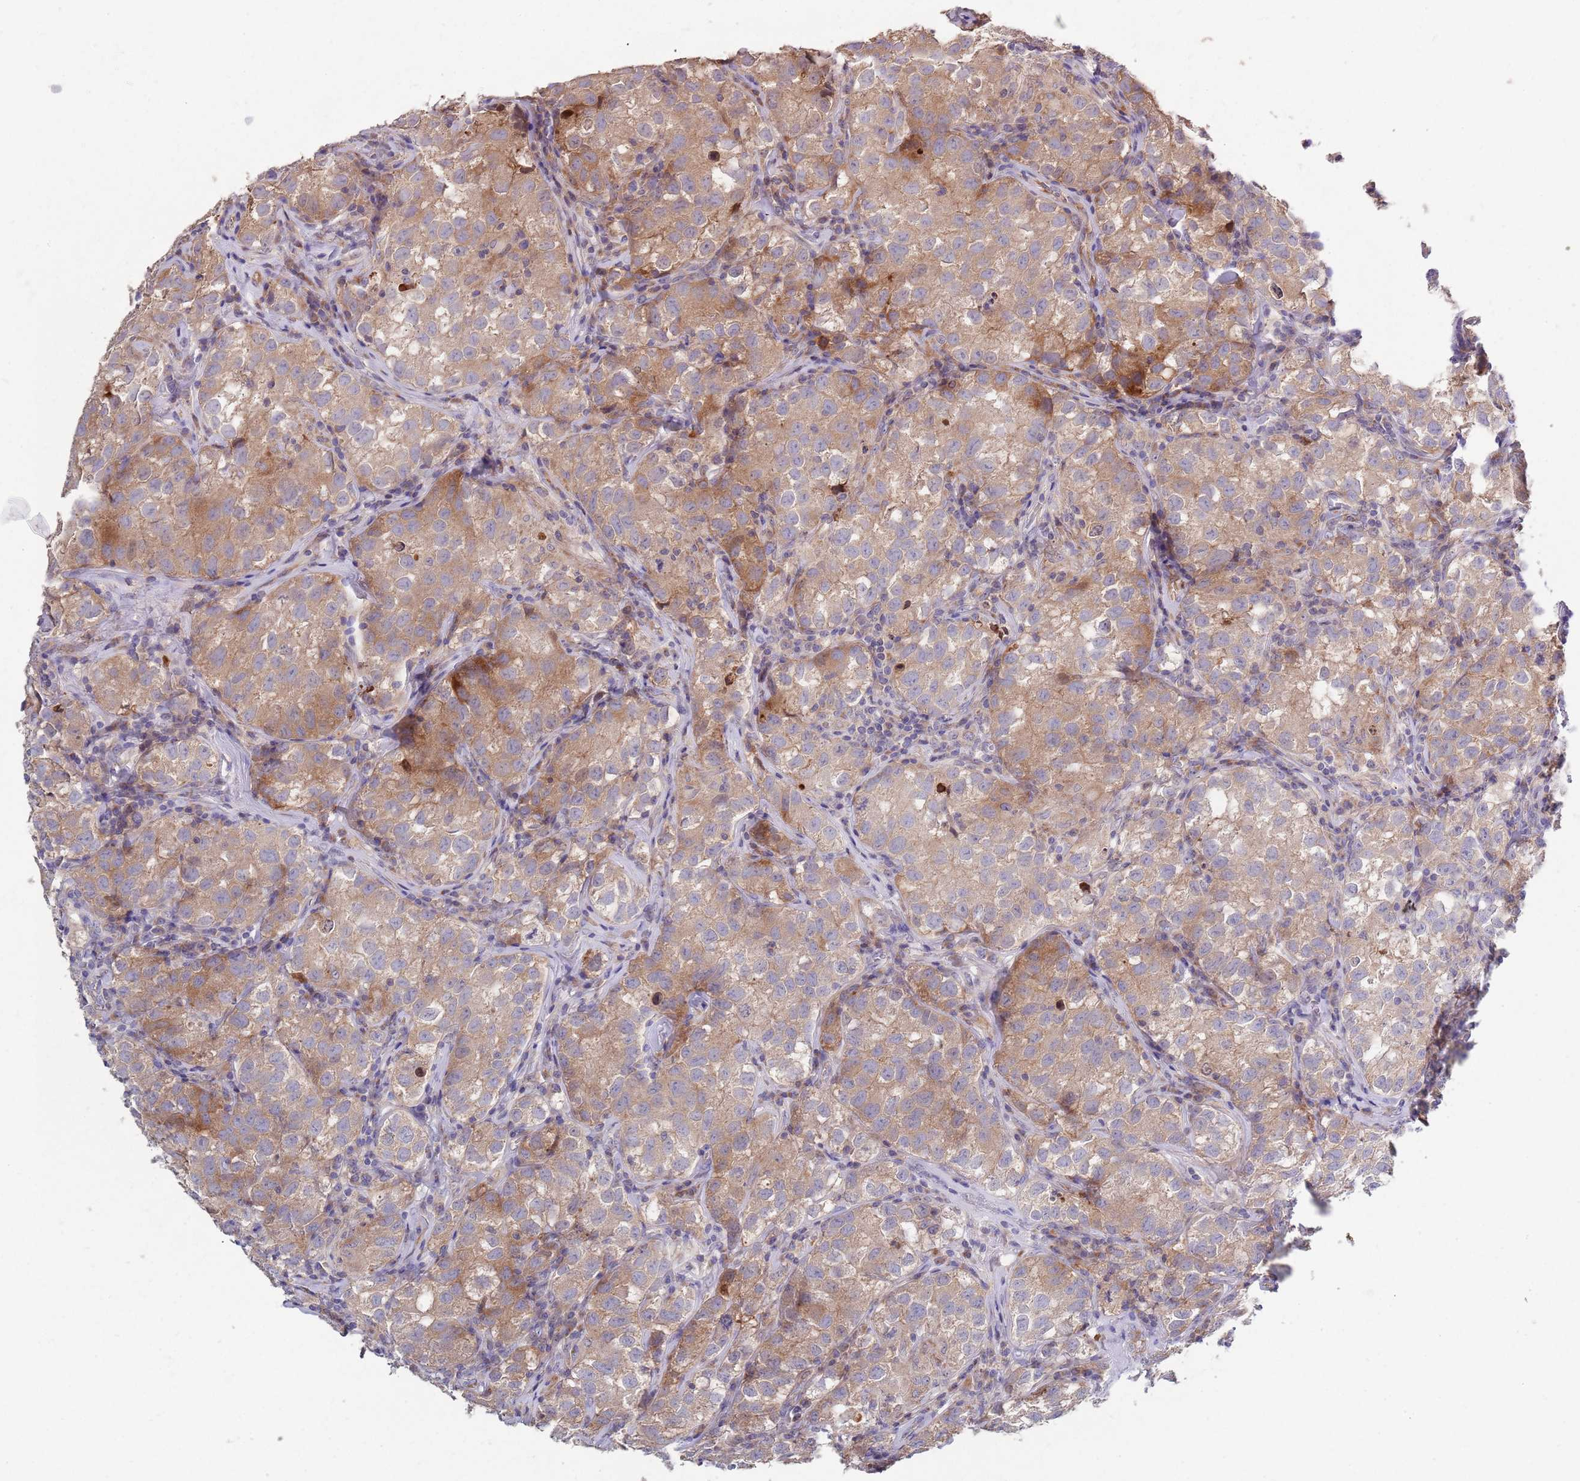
{"staining": {"intensity": "moderate", "quantity": ">75%", "location": "cytoplasmic/membranous"}, "tissue": "testis cancer", "cell_type": "Tumor cells", "image_type": "cancer", "snomed": [{"axis": "morphology", "description": "Seminoma, NOS"}, {"axis": "morphology", "description": "Carcinoma, Embryonal, NOS"}, {"axis": "topography", "description": "Testis"}], "caption": "Testis seminoma stained with a protein marker exhibits moderate staining in tumor cells.", "gene": "ABCC10", "patient": {"sex": "male", "age": 43}}